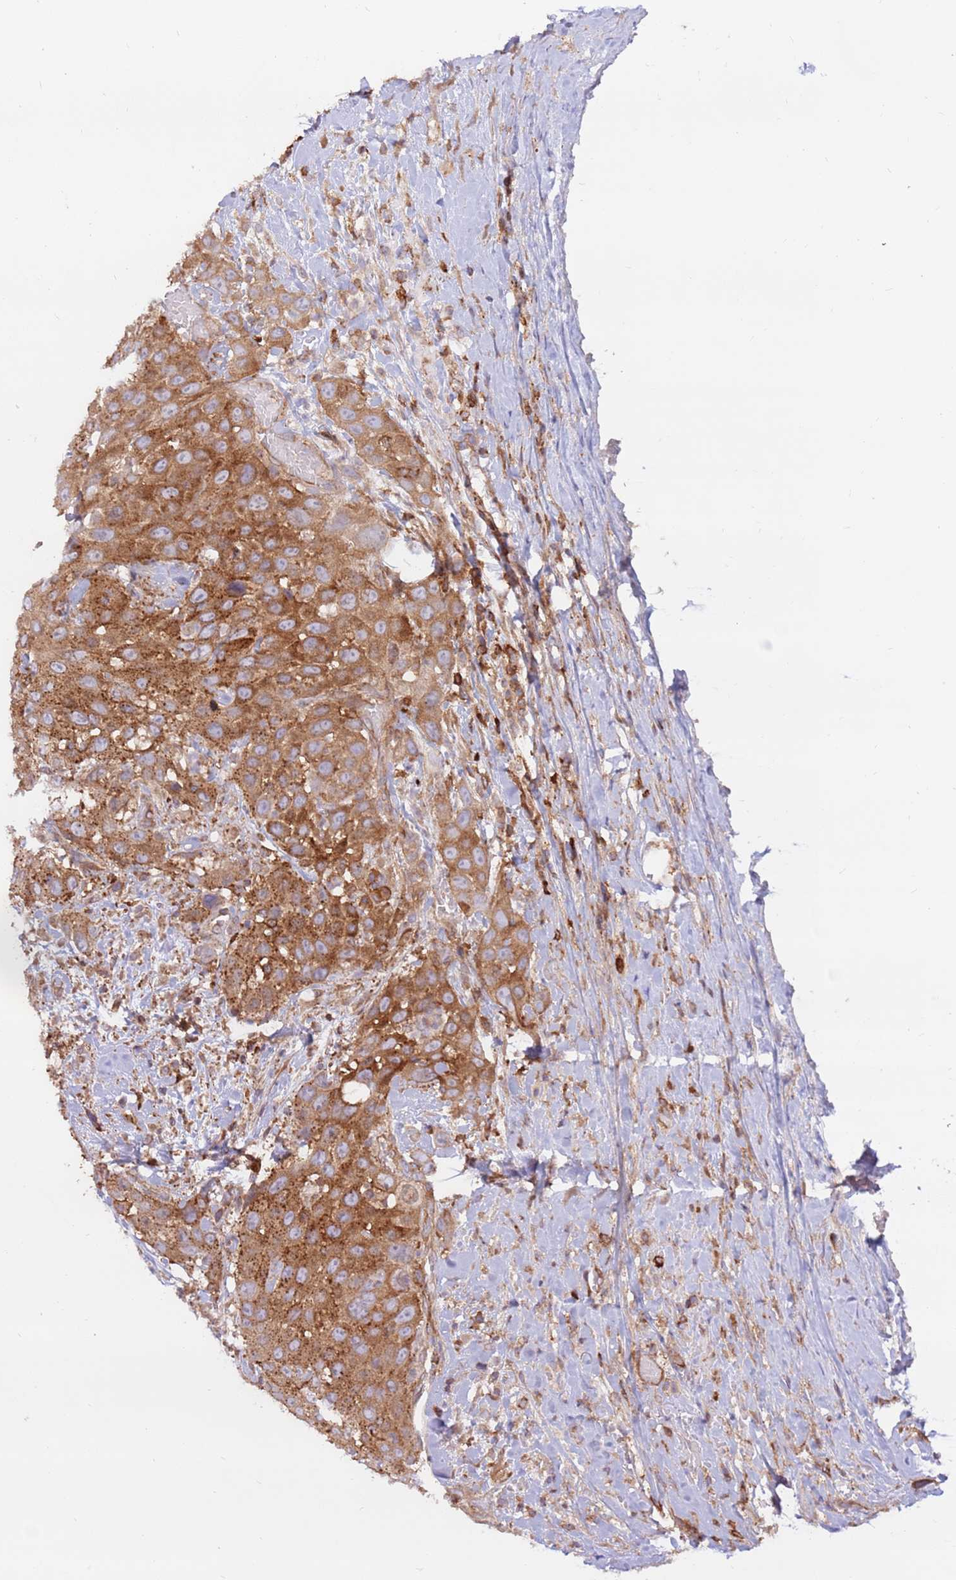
{"staining": {"intensity": "moderate", "quantity": ">75%", "location": "cytoplasmic/membranous"}, "tissue": "head and neck cancer", "cell_type": "Tumor cells", "image_type": "cancer", "snomed": [{"axis": "morphology", "description": "Squamous cell carcinoma, NOS"}, {"axis": "topography", "description": "Head-Neck"}], "caption": "Immunohistochemistry (IHC) micrograph of neoplastic tissue: human head and neck squamous cell carcinoma stained using immunohistochemistry (IHC) exhibits medium levels of moderate protein expression localized specifically in the cytoplasmic/membranous of tumor cells, appearing as a cytoplasmic/membranous brown color.", "gene": "DDX19B", "patient": {"sex": "male", "age": 81}}